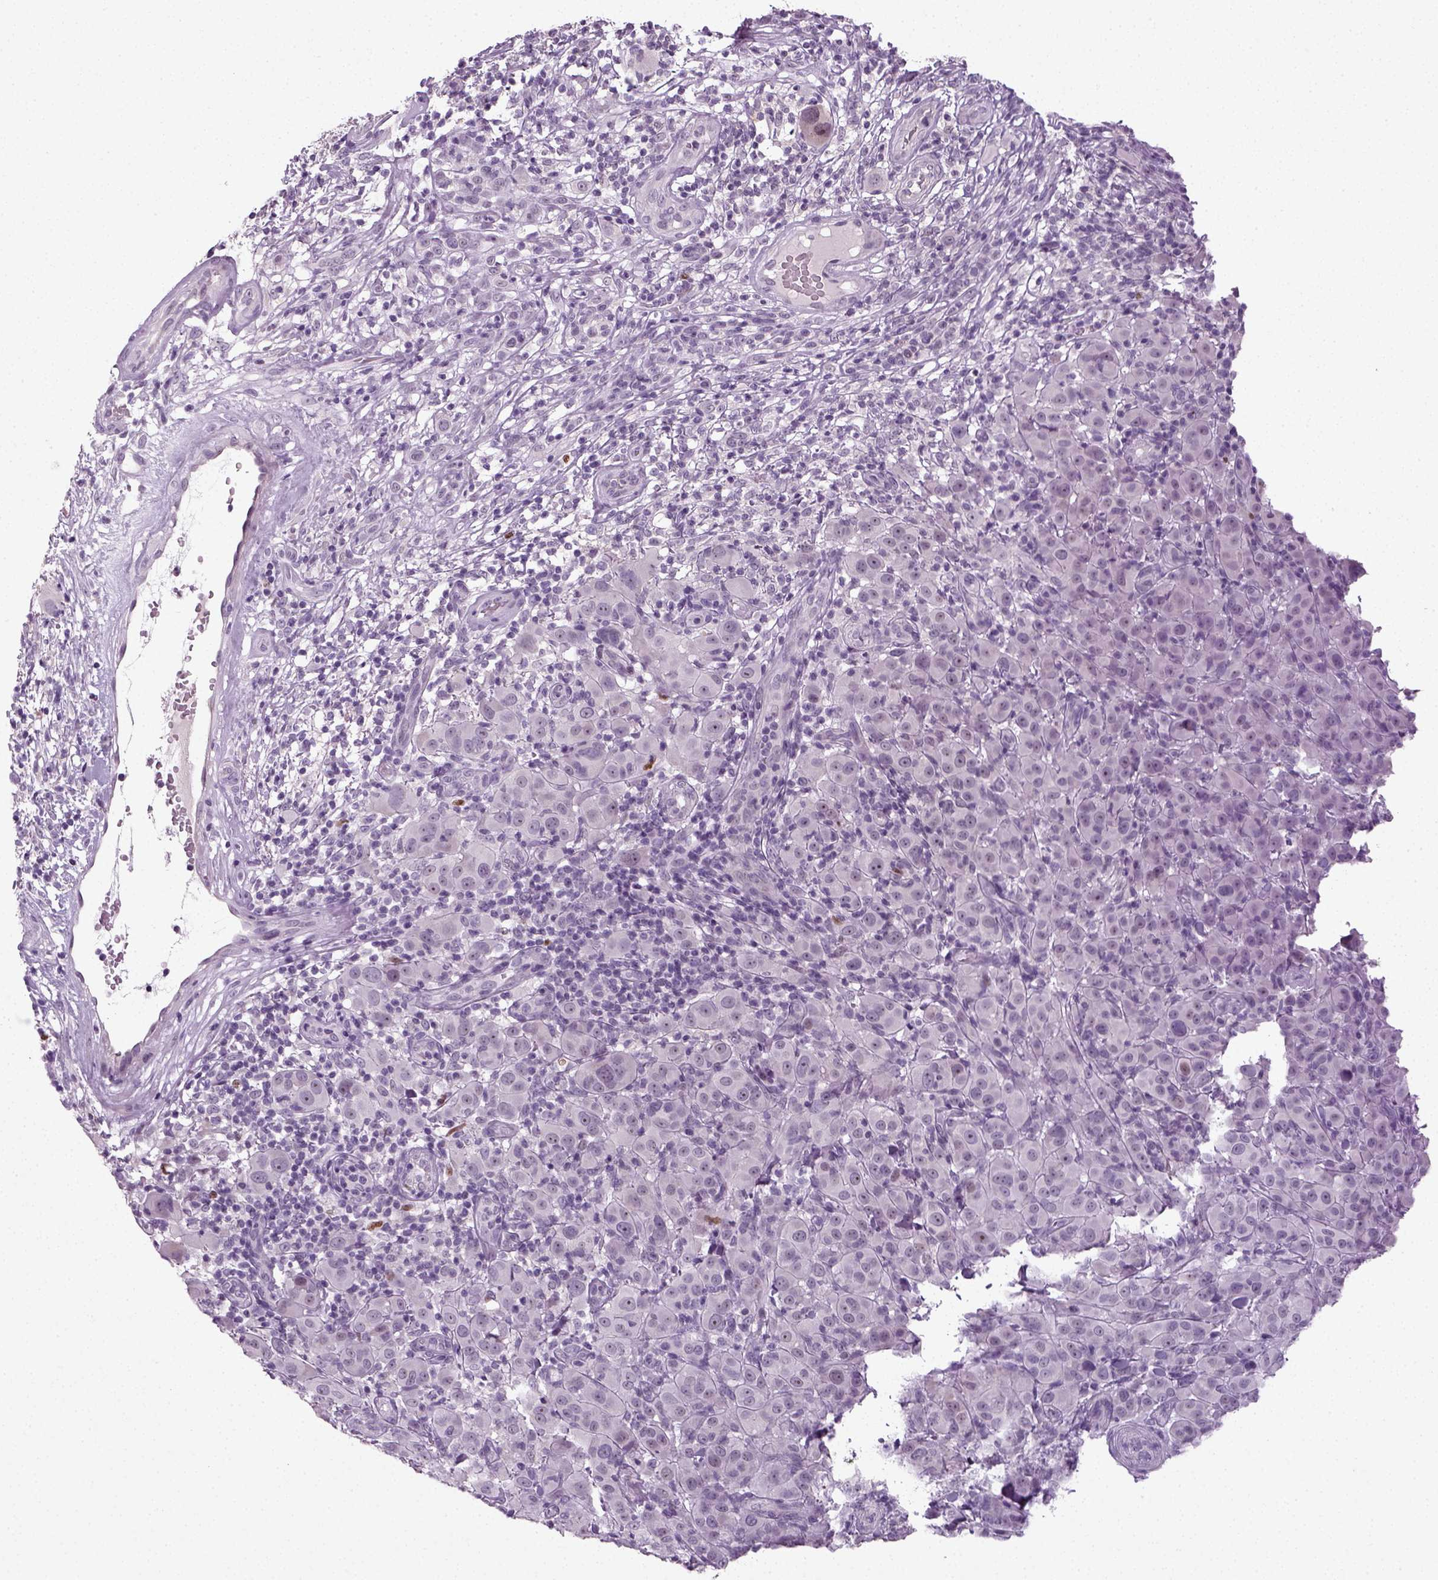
{"staining": {"intensity": "weak", "quantity": "<25%", "location": "nuclear"}, "tissue": "melanoma", "cell_type": "Tumor cells", "image_type": "cancer", "snomed": [{"axis": "morphology", "description": "Malignant melanoma, NOS"}, {"axis": "topography", "description": "Skin"}], "caption": "Human melanoma stained for a protein using immunohistochemistry shows no positivity in tumor cells.", "gene": "SYNGAP1", "patient": {"sex": "female", "age": 87}}